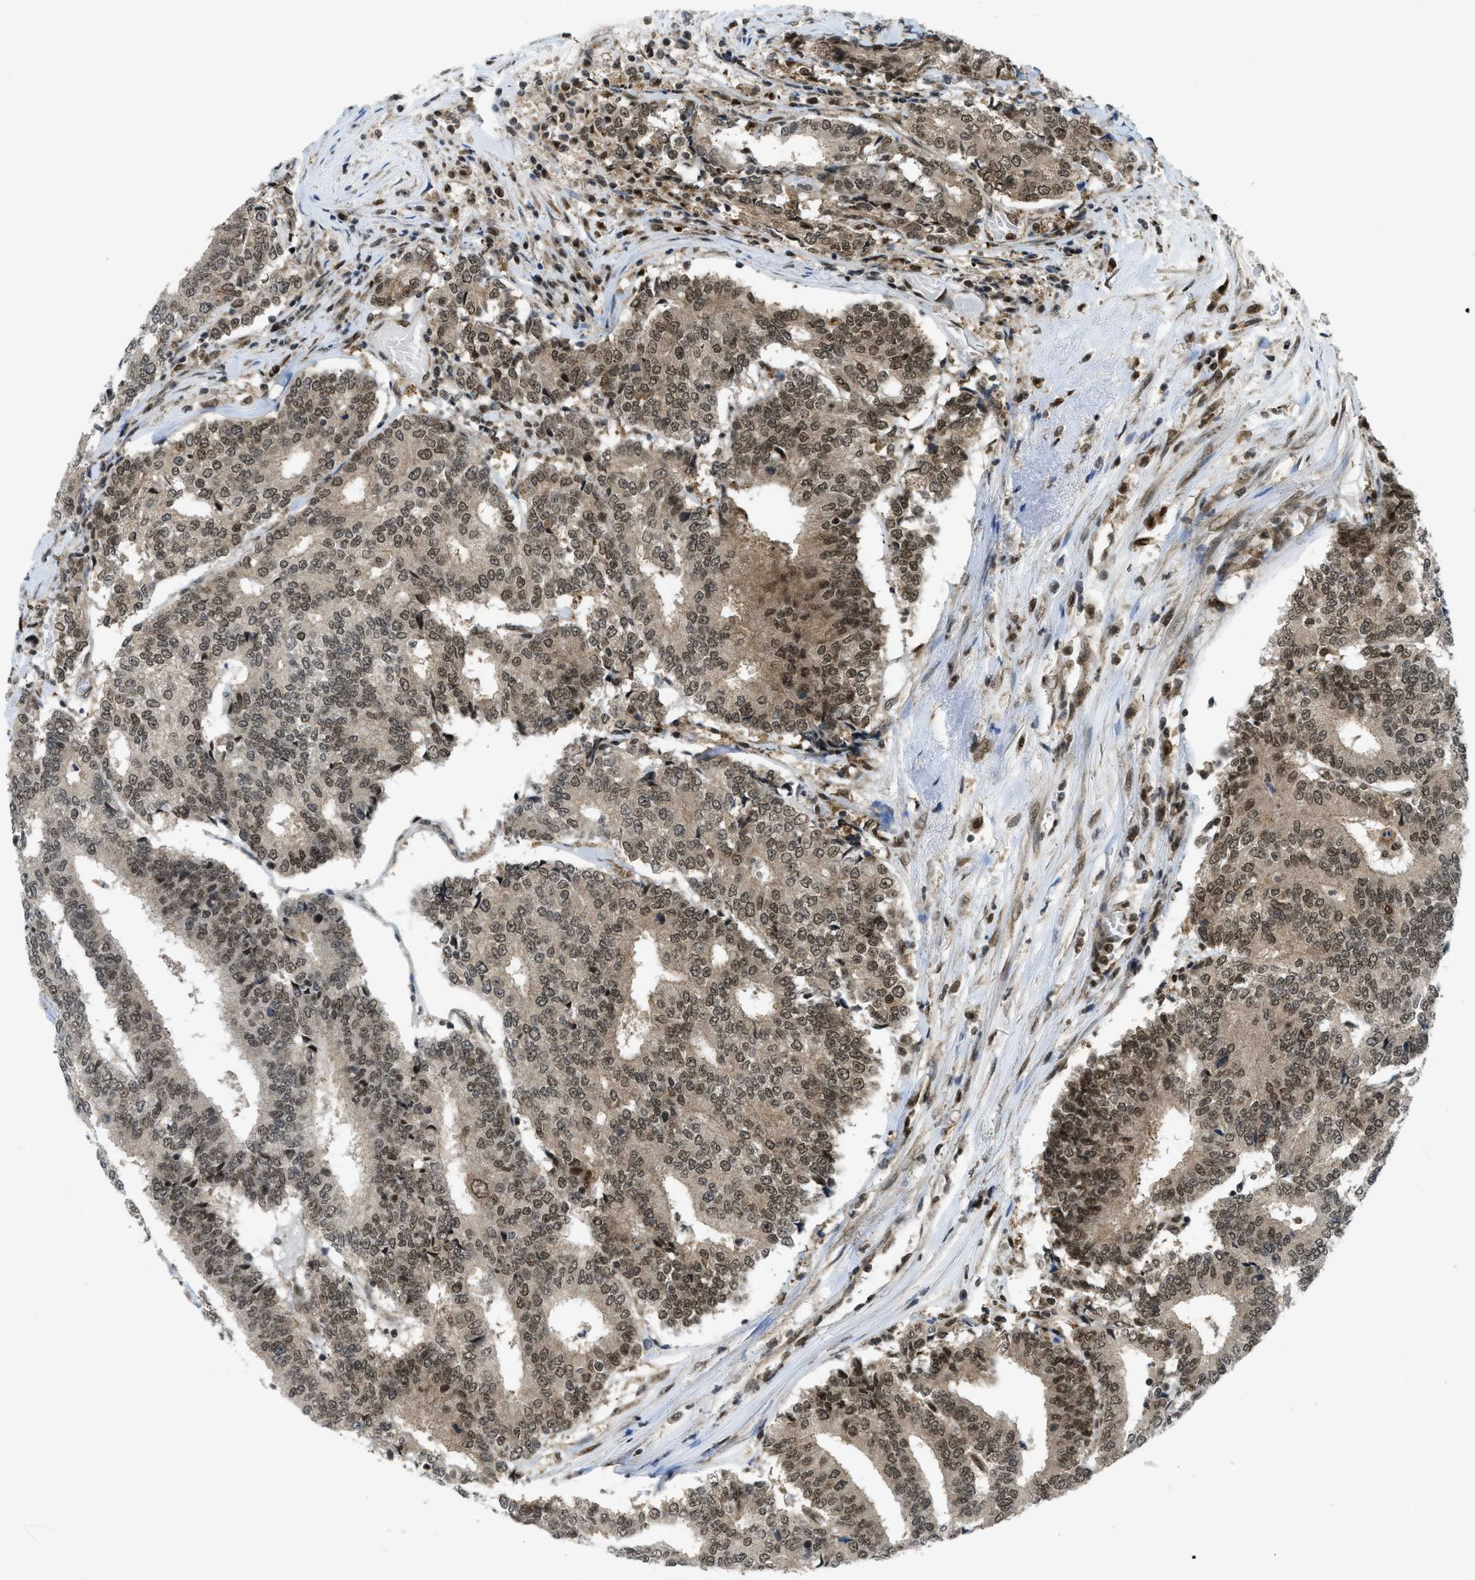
{"staining": {"intensity": "moderate", "quantity": ">75%", "location": "cytoplasmic/membranous,nuclear"}, "tissue": "prostate cancer", "cell_type": "Tumor cells", "image_type": "cancer", "snomed": [{"axis": "morphology", "description": "Adenocarcinoma, Low grade"}, {"axis": "topography", "description": "Prostate"}], "caption": "Immunohistochemistry (IHC) micrograph of neoplastic tissue: prostate cancer (adenocarcinoma (low-grade)) stained using immunohistochemistry shows medium levels of moderate protein expression localized specifically in the cytoplasmic/membranous and nuclear of tumor cells, appearing as a cytoplasmic/membranous and nuclear brown color.", "gene": "TNPO1", "patient": {"sex": "male", "age": 59}}